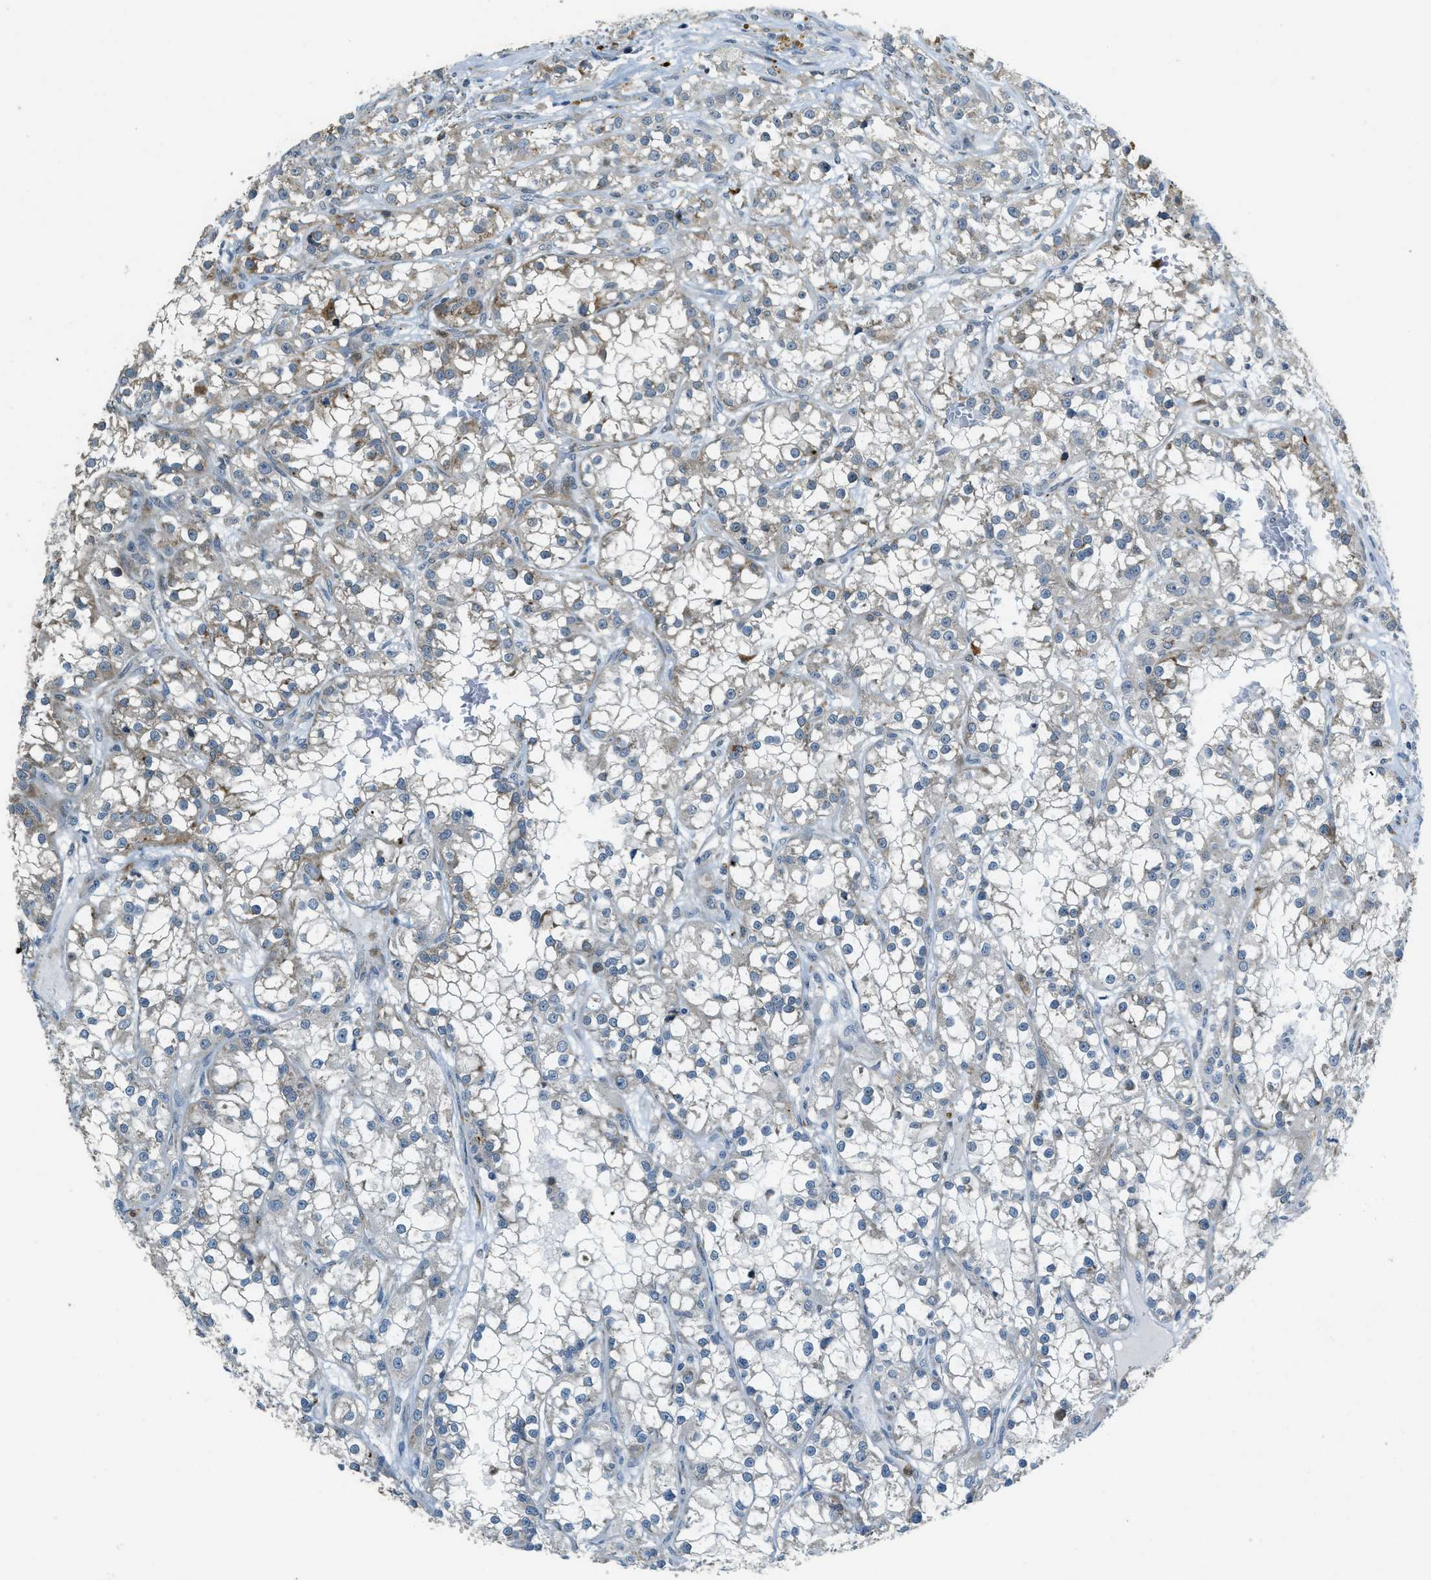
{"staining": {"intensity": "moderate", "quantity": "<25%", "location": "cytoplasmic/membranous"}, "tissue": "renal cancer", "cell_type": "Tumor cells", "image_type": "cancer", "snomed": [{"axis": "morphology", "description": "Adenocarcinoma, NOS"}, {"axis": "topography", "description": "Kidney"}], "caption": "Brown immunohistochemical staining in human renal cancer demonstrates moderate cytoplasmic/membranous staining in approximately <25% of tumor cells.", "gene": "HERC2", "patient": {"sex": "female", "age": 52}}